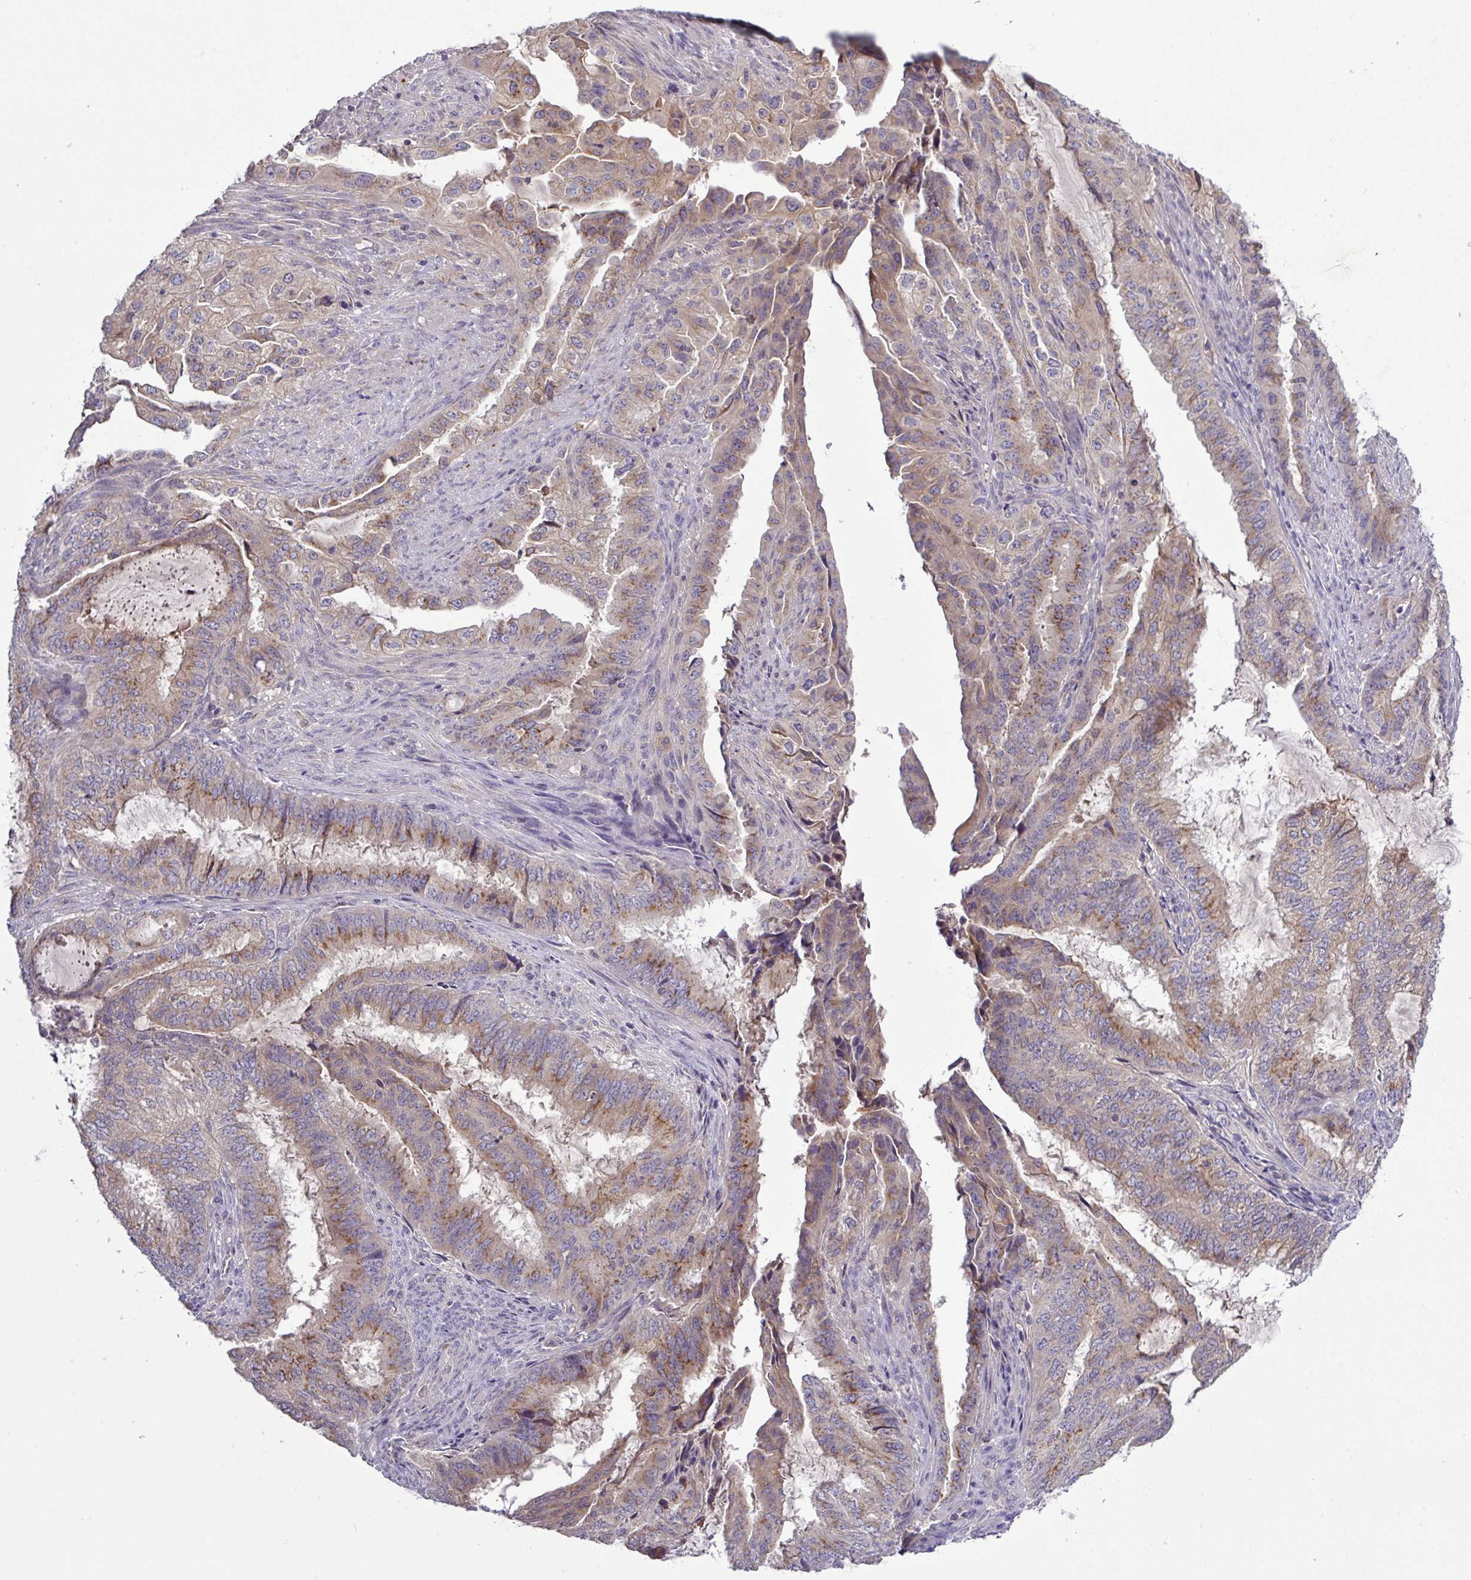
{"staining": {"intensity": "moderate", "quantity": "25%-75%", "location": "cytoplasmic/membranous"}, "tissue": "endometrial cancer", "cell_type": "Tumor cells", "image_type": "cancer", "snomed": [{"axis": "morphology", "description": "Adenocarcinoma, NOS"}, {"axis": "topography", "description": "Endometrium"}], "caption": "This micrograph demonstrates endometrial cancer stained with immunohistochemistry (IHC) to label a protein in brown. The cytoplasmic/membranous of tumor cells show moderate positivity for the protein. Nuclei are counter-stained blue.", "gene": "TMEM62", "patient": {"sex": "female", "age": 51}}